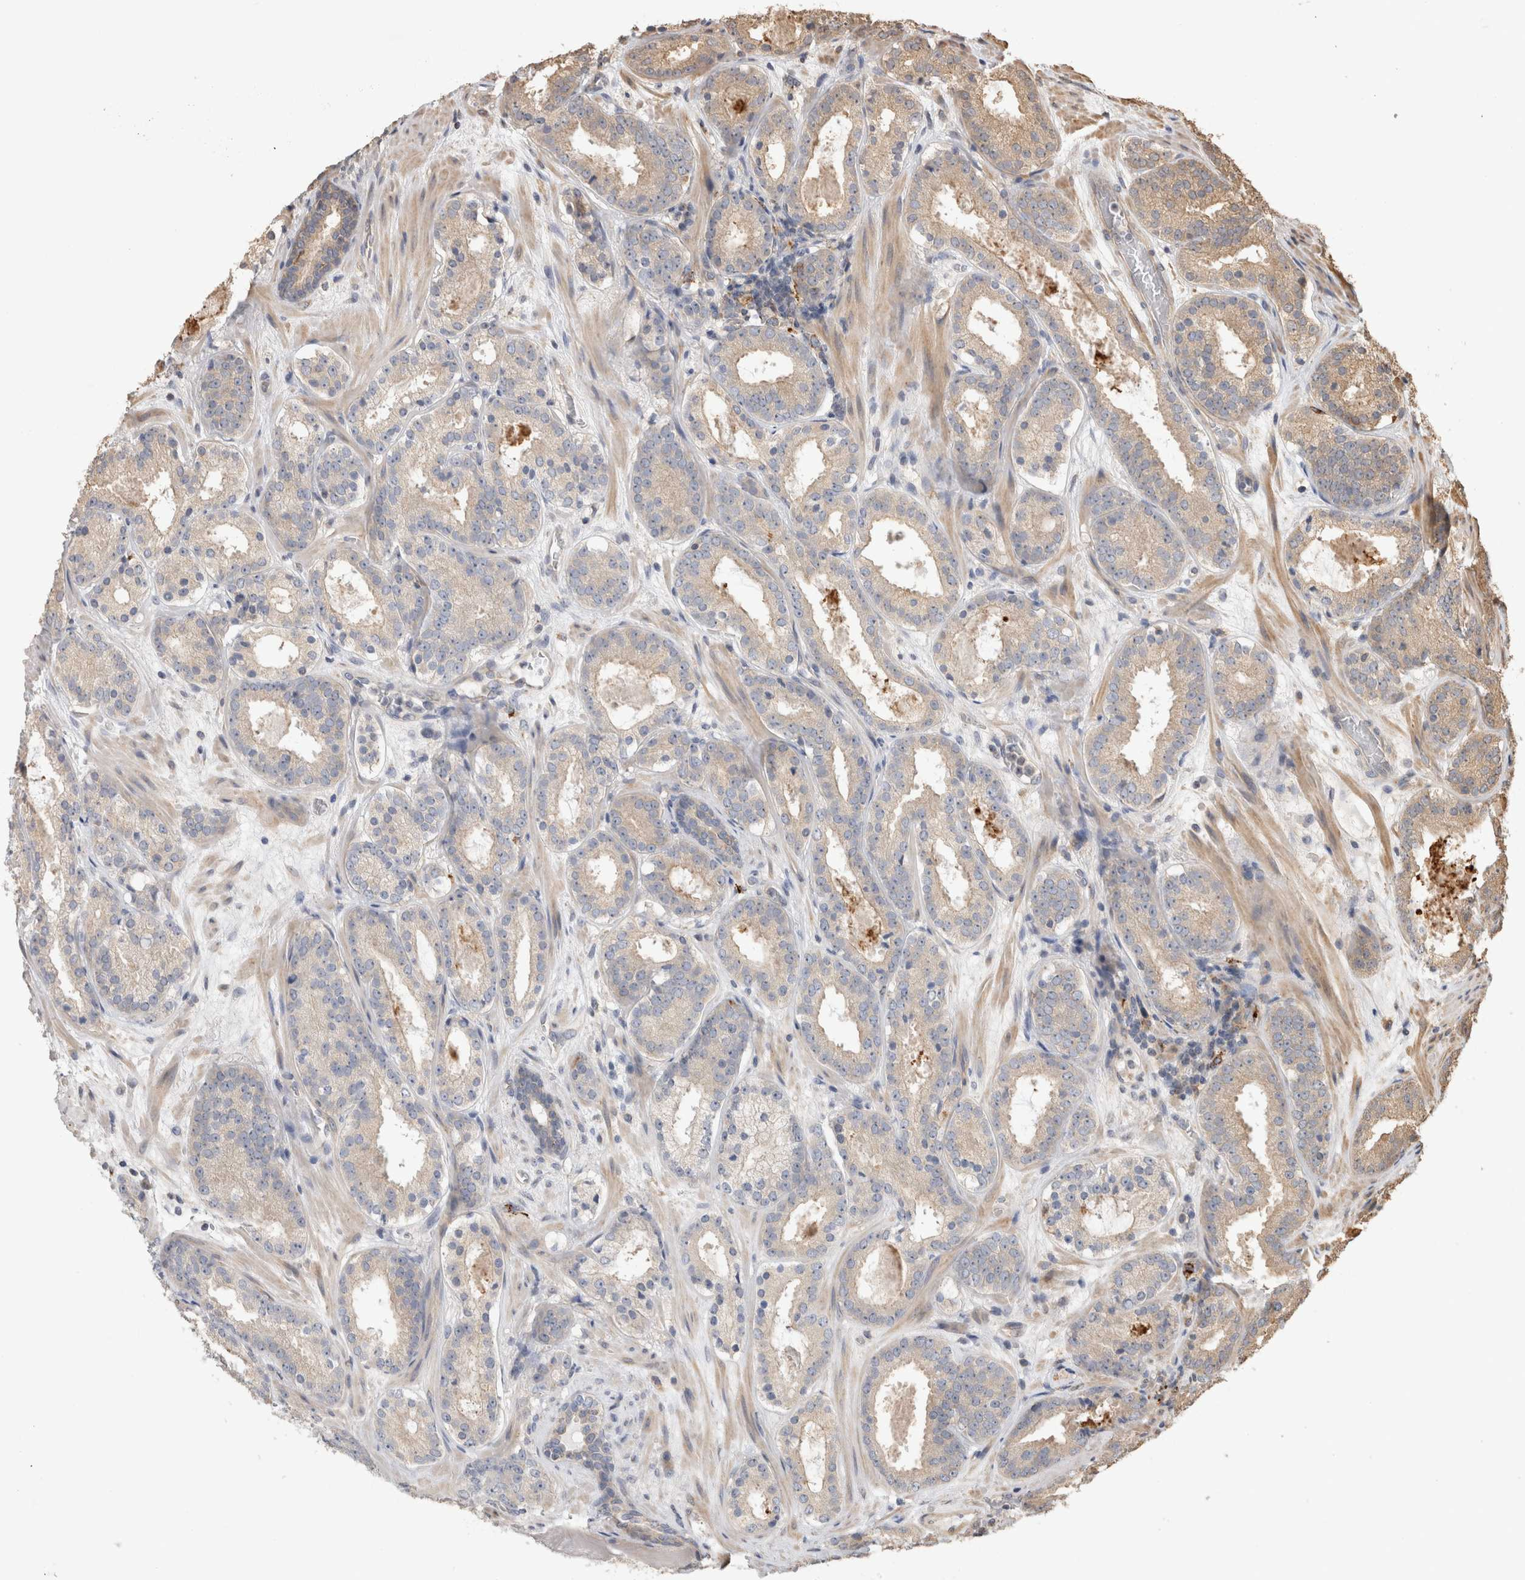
{"staining": {"intensity": "weak", "quantity": ">75%", "location": "cytoplasmic/membranous"}, "tissue": "prostate cancer", "cell_type": "Tumor cells", "image_type": "cancer", "snomed": [{"axis": "morphology", "description": "Adenocarcinoma, Low grade"}, {"axis": "topography", "description": "Prostate"}], "caption": "IHC (DAB (3,3'-diaminobenzidine)) staining of human prostate adenocarcinoma (low-grade) displays weak cytoplasmic/membranous protein positivity in approximately >75% of tumor cells.", "gene": "CLIP1", "patient": {"sex": "male", "age": 69}}